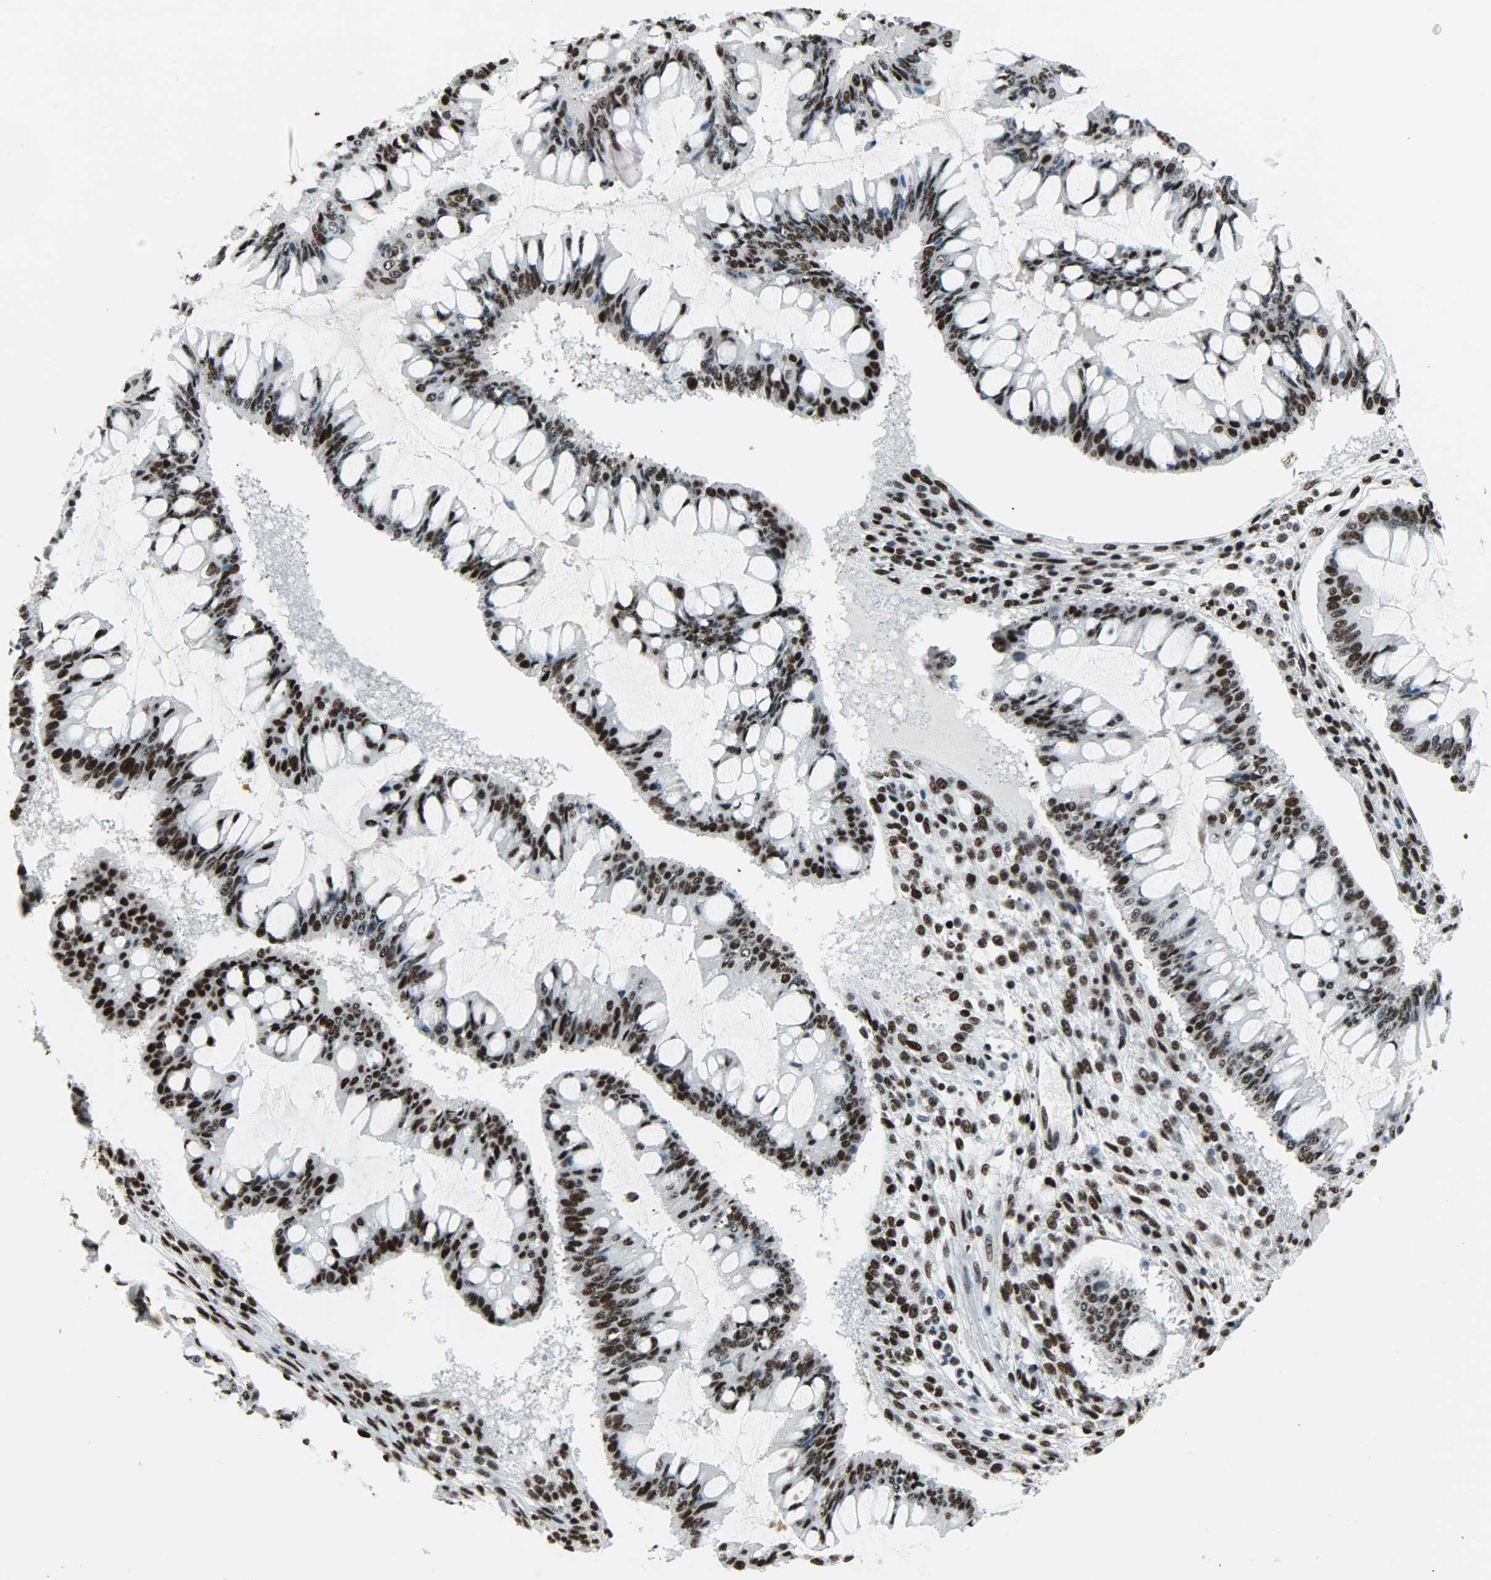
{"staining": {"intensity": "strong", "quantity": ">75%", "location": "nuclear"}, "tissue": "ovarian cancer", "cell_type": "Tumor cells", "image_type": "cancer", "snomed": [{"axis": "morphology", "description": "Cystadenocarcinoma, mucinous, NOS"}, {"axis": "topography", "description": "Ovary"}], "caption": "Immunohistochemistry (IHC) (DAB (3,3'-diaminobenzidine)) staining of ovarian mucinous cystadenocarcinoma exhibits strong nuclear protein positivity in approximately >75% of tumor cells. The staining was performed using DAB, with brown indicating positive protein expression. Nuclei are stained blue with hematoxylin.", "gene": "SNRPA", "patient": {"sex": "female", "age": 73}}